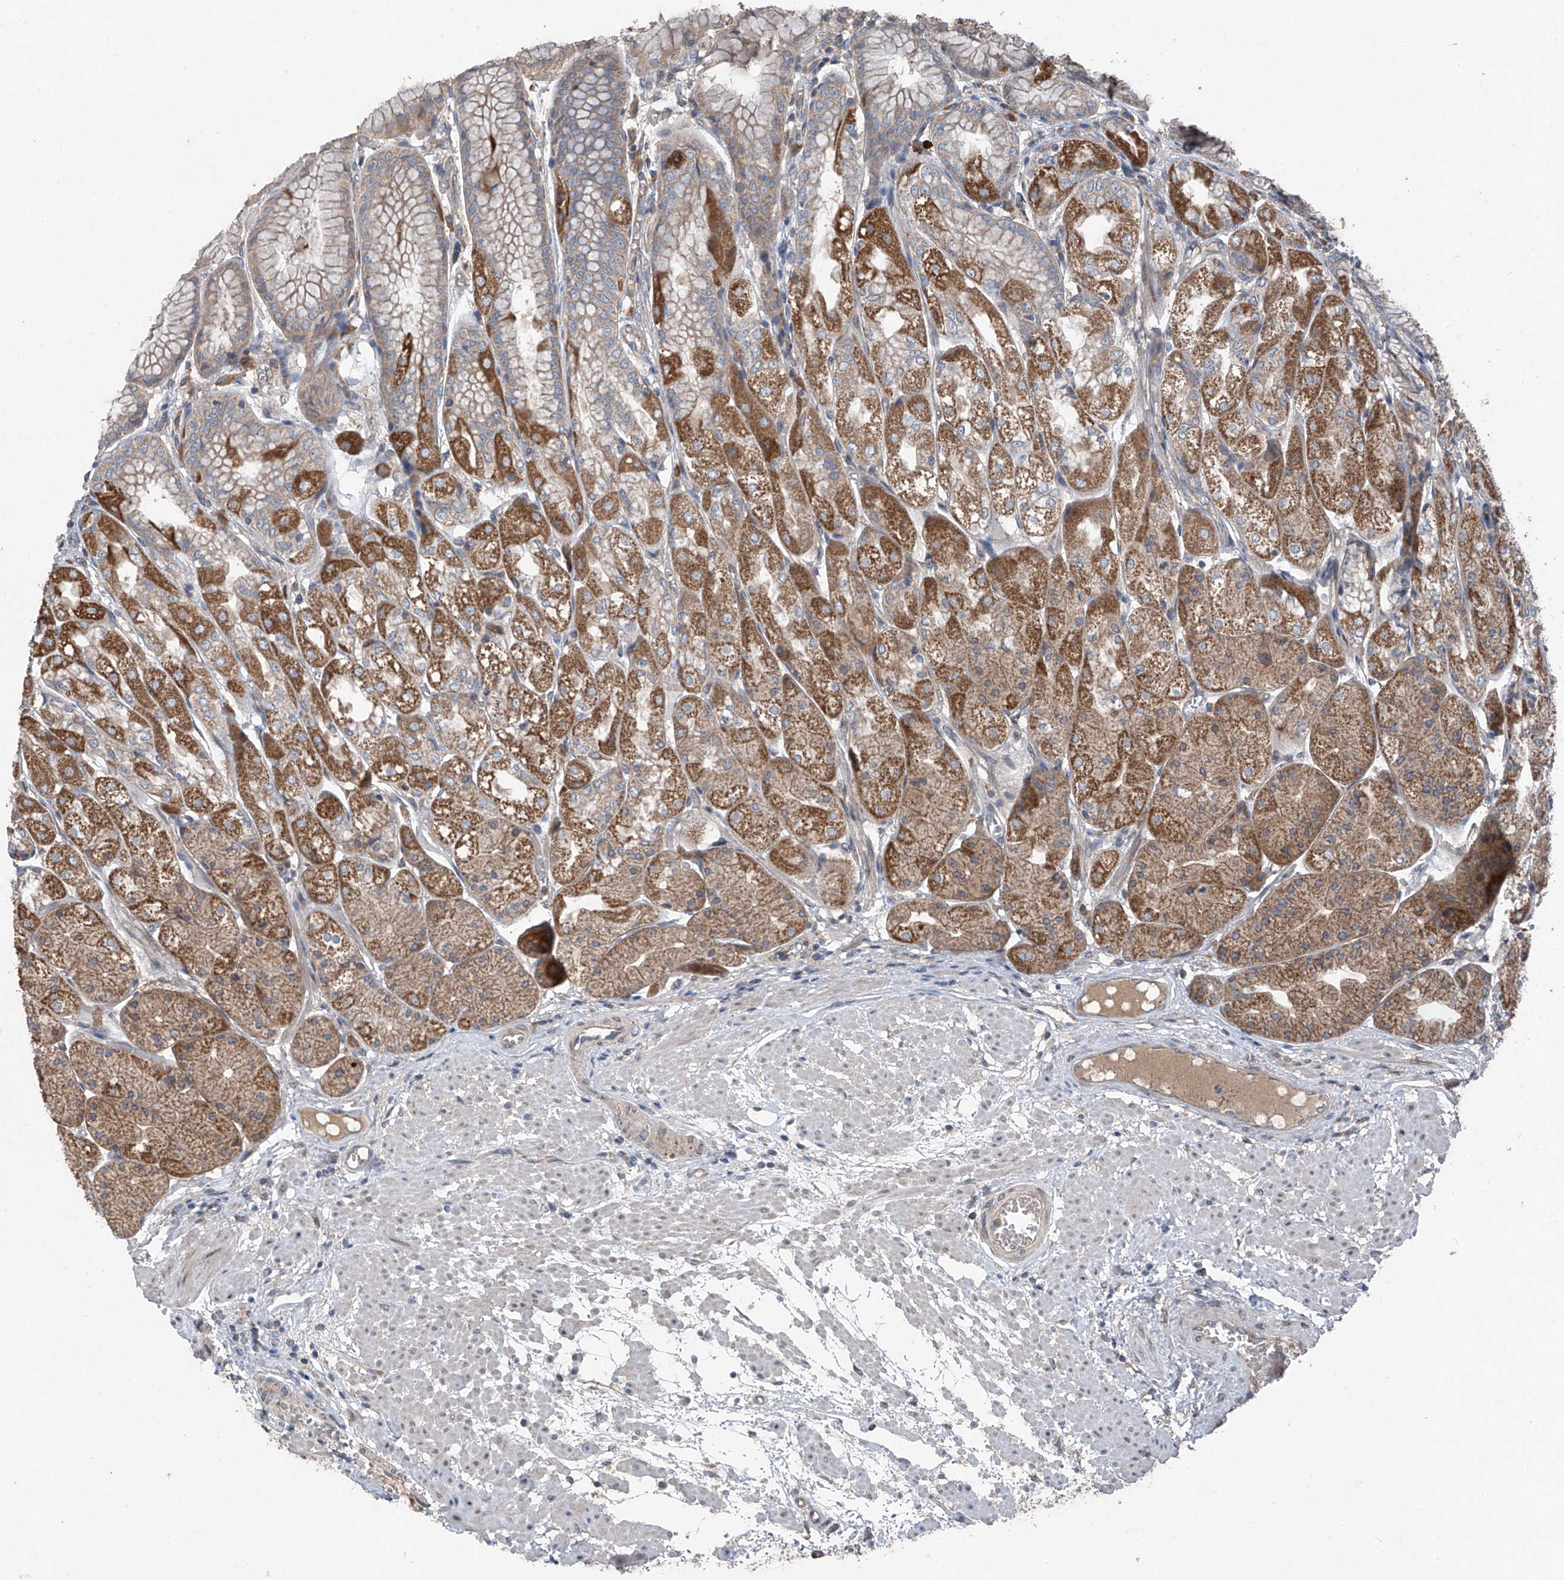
{"staining": {"intensity": "moderate", "quantity": "25%-75%", "location": "cytoplasmic/membranous"}, "tissue": "stomach", "cell_type": "Glandular cells", "image_type": "normal", "snomed": [{"axis": "morphology", "description": "Normal tissue, NOS"}, {"axis": "topography", "description": "Stomach, upper"}], "caption": "The histopathology image exhibits staining of benign stomach, revealing moderate cytoplasmic/membranous protein expression (brown color) within glandular cells.", "gene": "FOXRED2", "patient": {"sex": "male", "age": 72}}